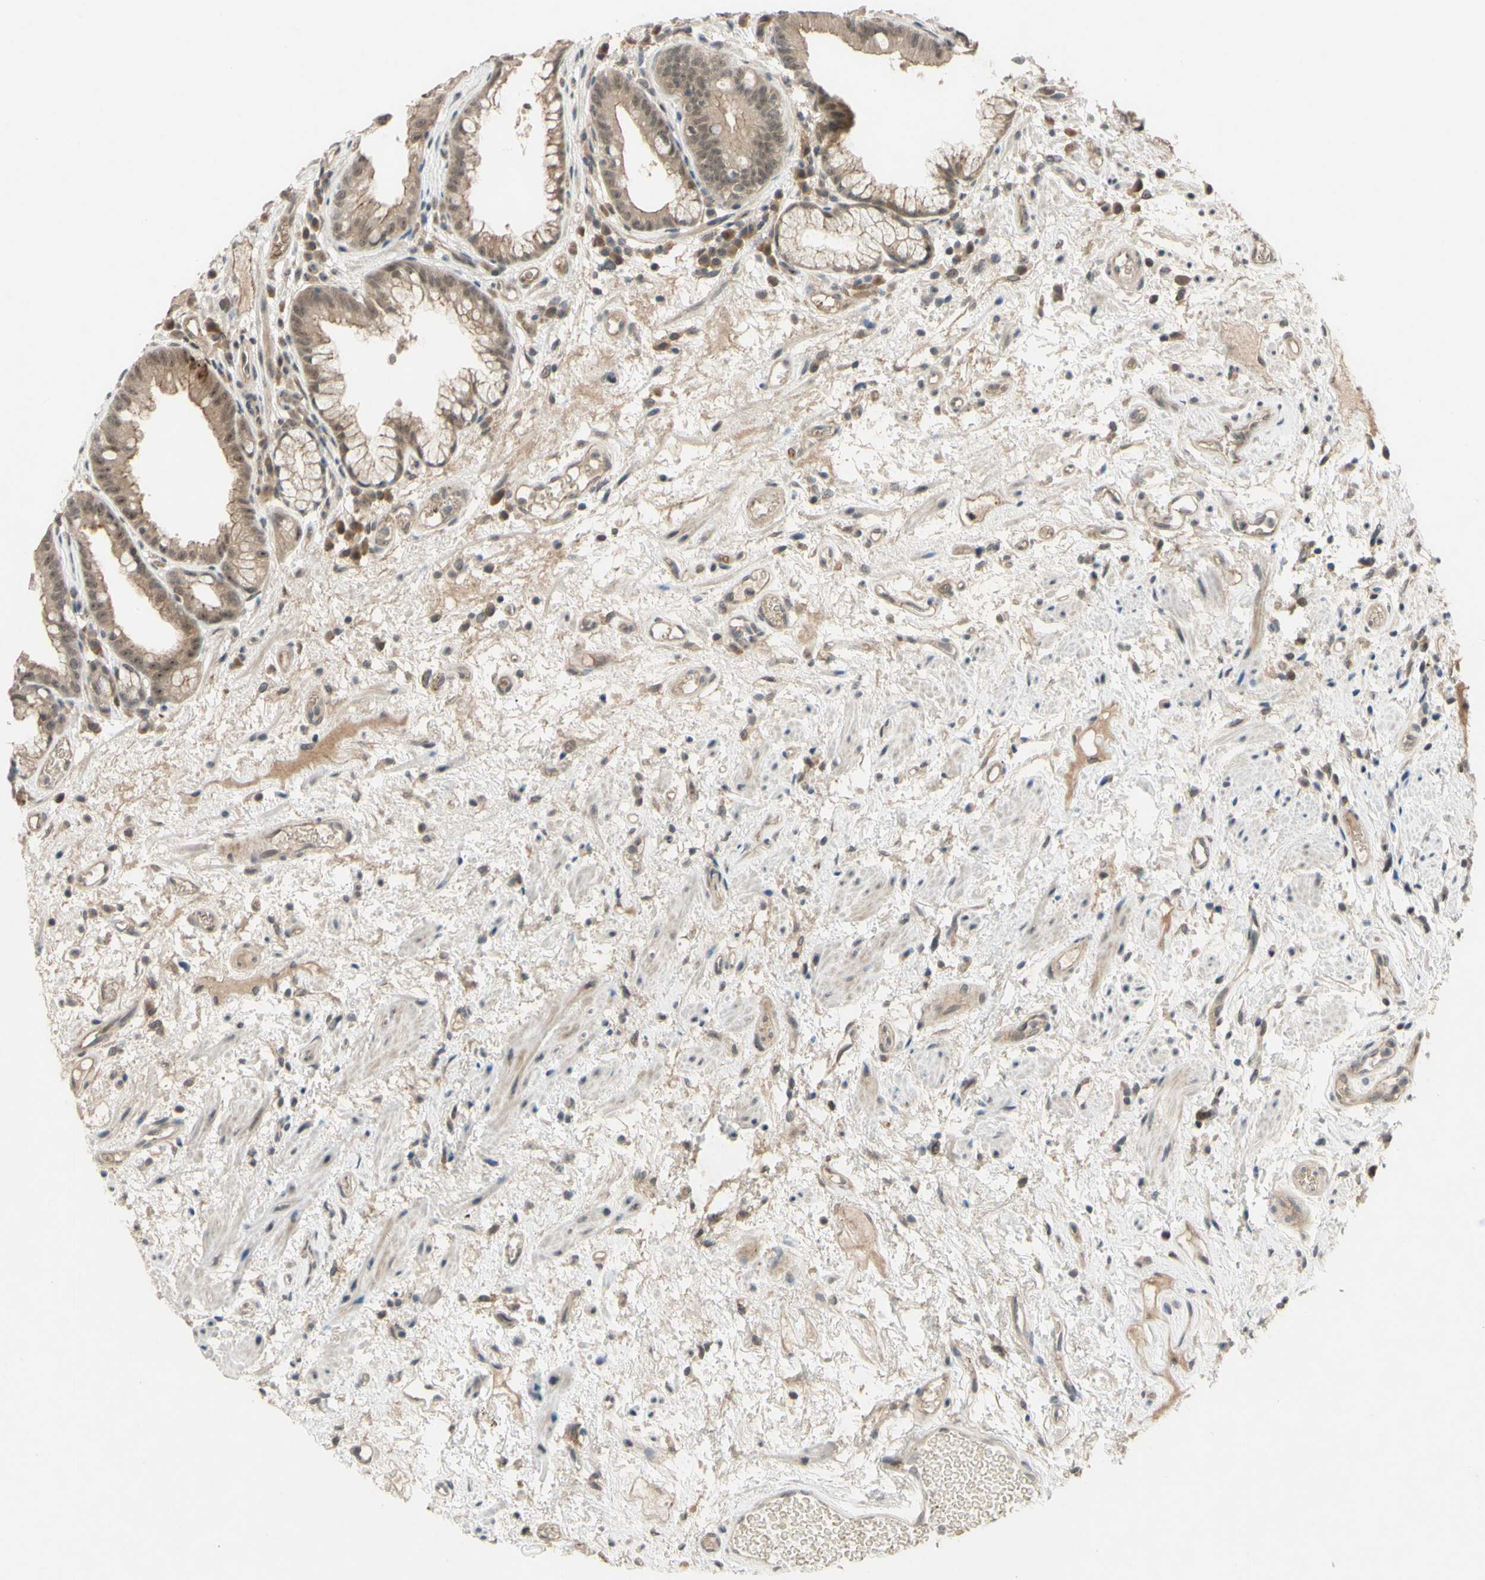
{"staining": {"intensity": "weak", "quantity": ">75%", "location": "cytoplasmic/membranous,nuclear"}, "tissue": "stomach", "cell_type": "Glandular cells", "image_type": "normal", "snomed": [{"axis": "morphology", "description": "Normal tissue, NOS"}, {"axis": "topography", "description": "Stomach, upper"}], "caption": "High-power microscopy captured an IHC histopathology image of unremarkable stomach, revealing weak cytoplasmic/membranous,nuclear expression in approximately >75% of glandular cells.", "gene": "ALK", "patient": {"sex": "male", "age": 72}}